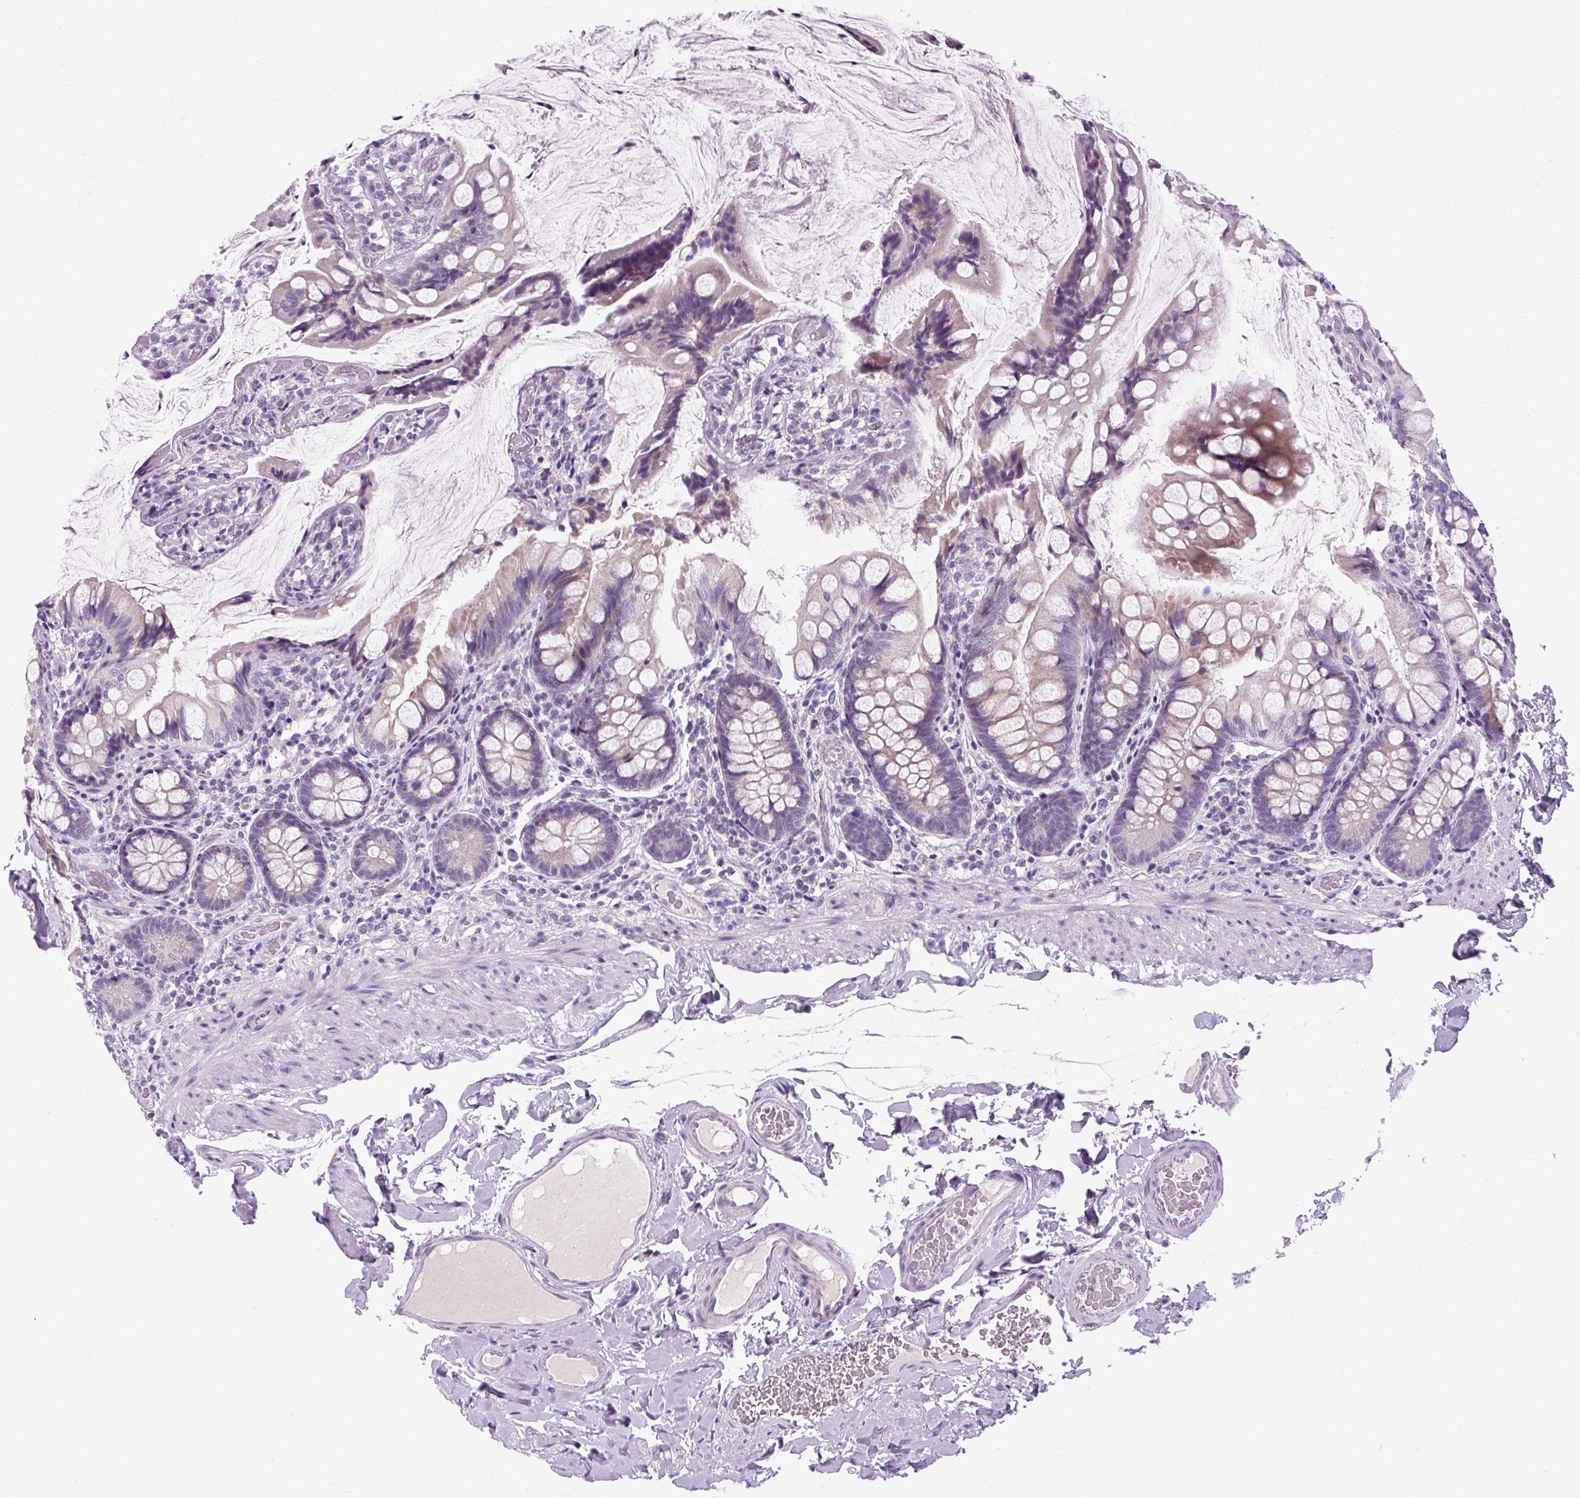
{"staining": {"intensity": "negative", "quantity": "none", "location": "none"}, "tissue": "small intestine", "cell_type": "Glandular cells", "image_type": "normal", "snomed": [{"axis": "morphology", "description": "Normal tissue, NOS"}, {"axis": "topography", "description": "Small intestine"}], "caption": "High power microscopy micrograph of an immunohistochemistry (IHC) photomicrograph of benign small intestine, revealing no significant staining in glandular cells.", "gene": "B3GNT4", "patient": {"sex": "male", "age": 70}}